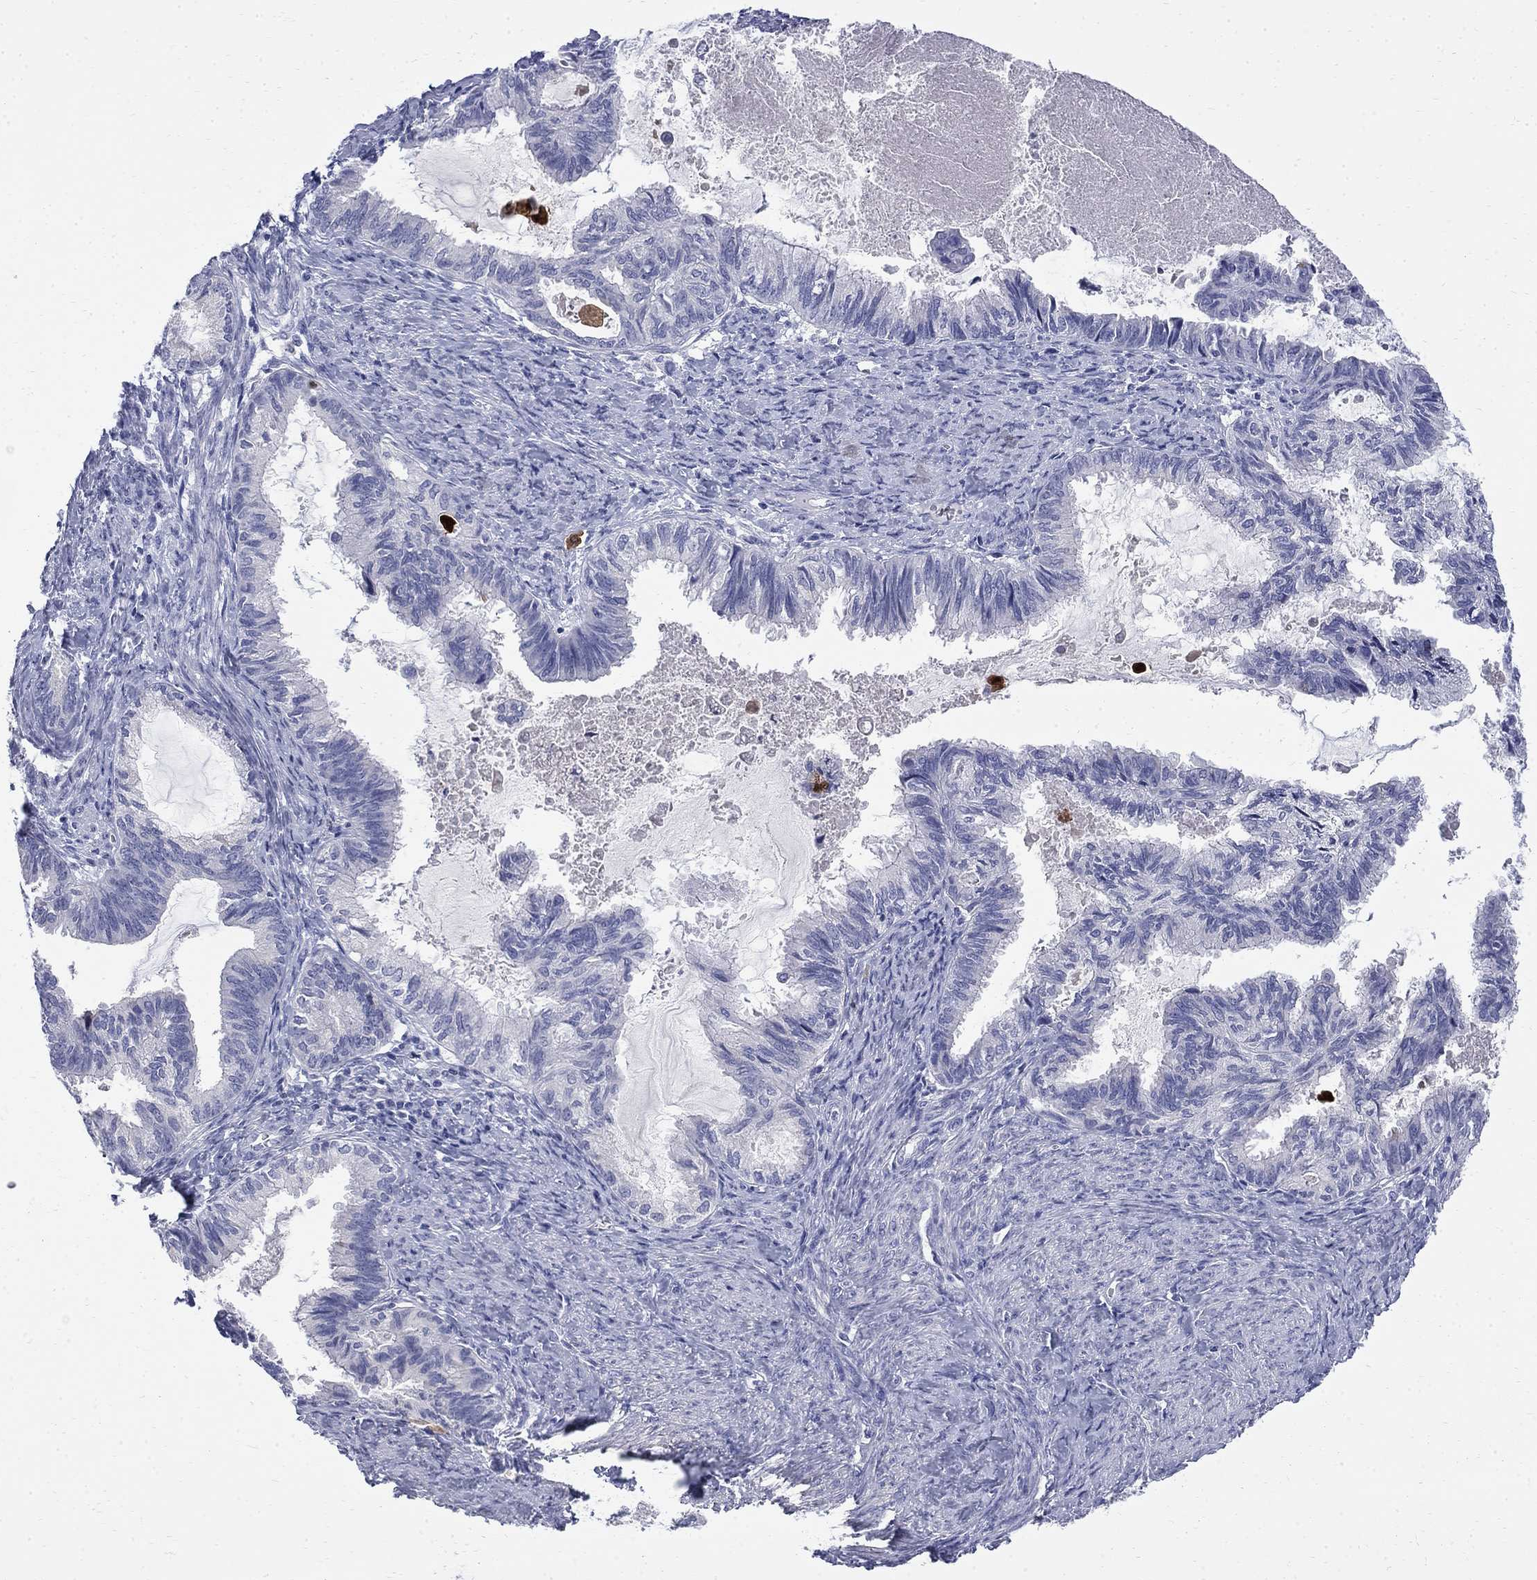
{"staining": {"intensity": "negative", "quantity": "none", "location": "none"}, "tissue": "endometrial cancer", "cell_type": "Tumor cells", "image_type": "cancer", "snomed": [{"axis": "morphology", "description": "Adenocarcinoma, NOS"}, {"axis": "topography", "description": "Endometrium"}], "caption": "An immunohistochemistry (IHC) photomicrograph of endometrial cancer (adenocarcinoma) is shown. There is no staining in tumor cells of endometrial cancer (adenocarcinoma). The staining was performed using DAB (3,3'-diaminobenzidine) to visualize the protein expression in brown, while the nuclei were stained in blue with hematoxylin (Magnification: 20x).", "gene": "SERPINB2", "patient": {"sex": "female", "age": 86}}